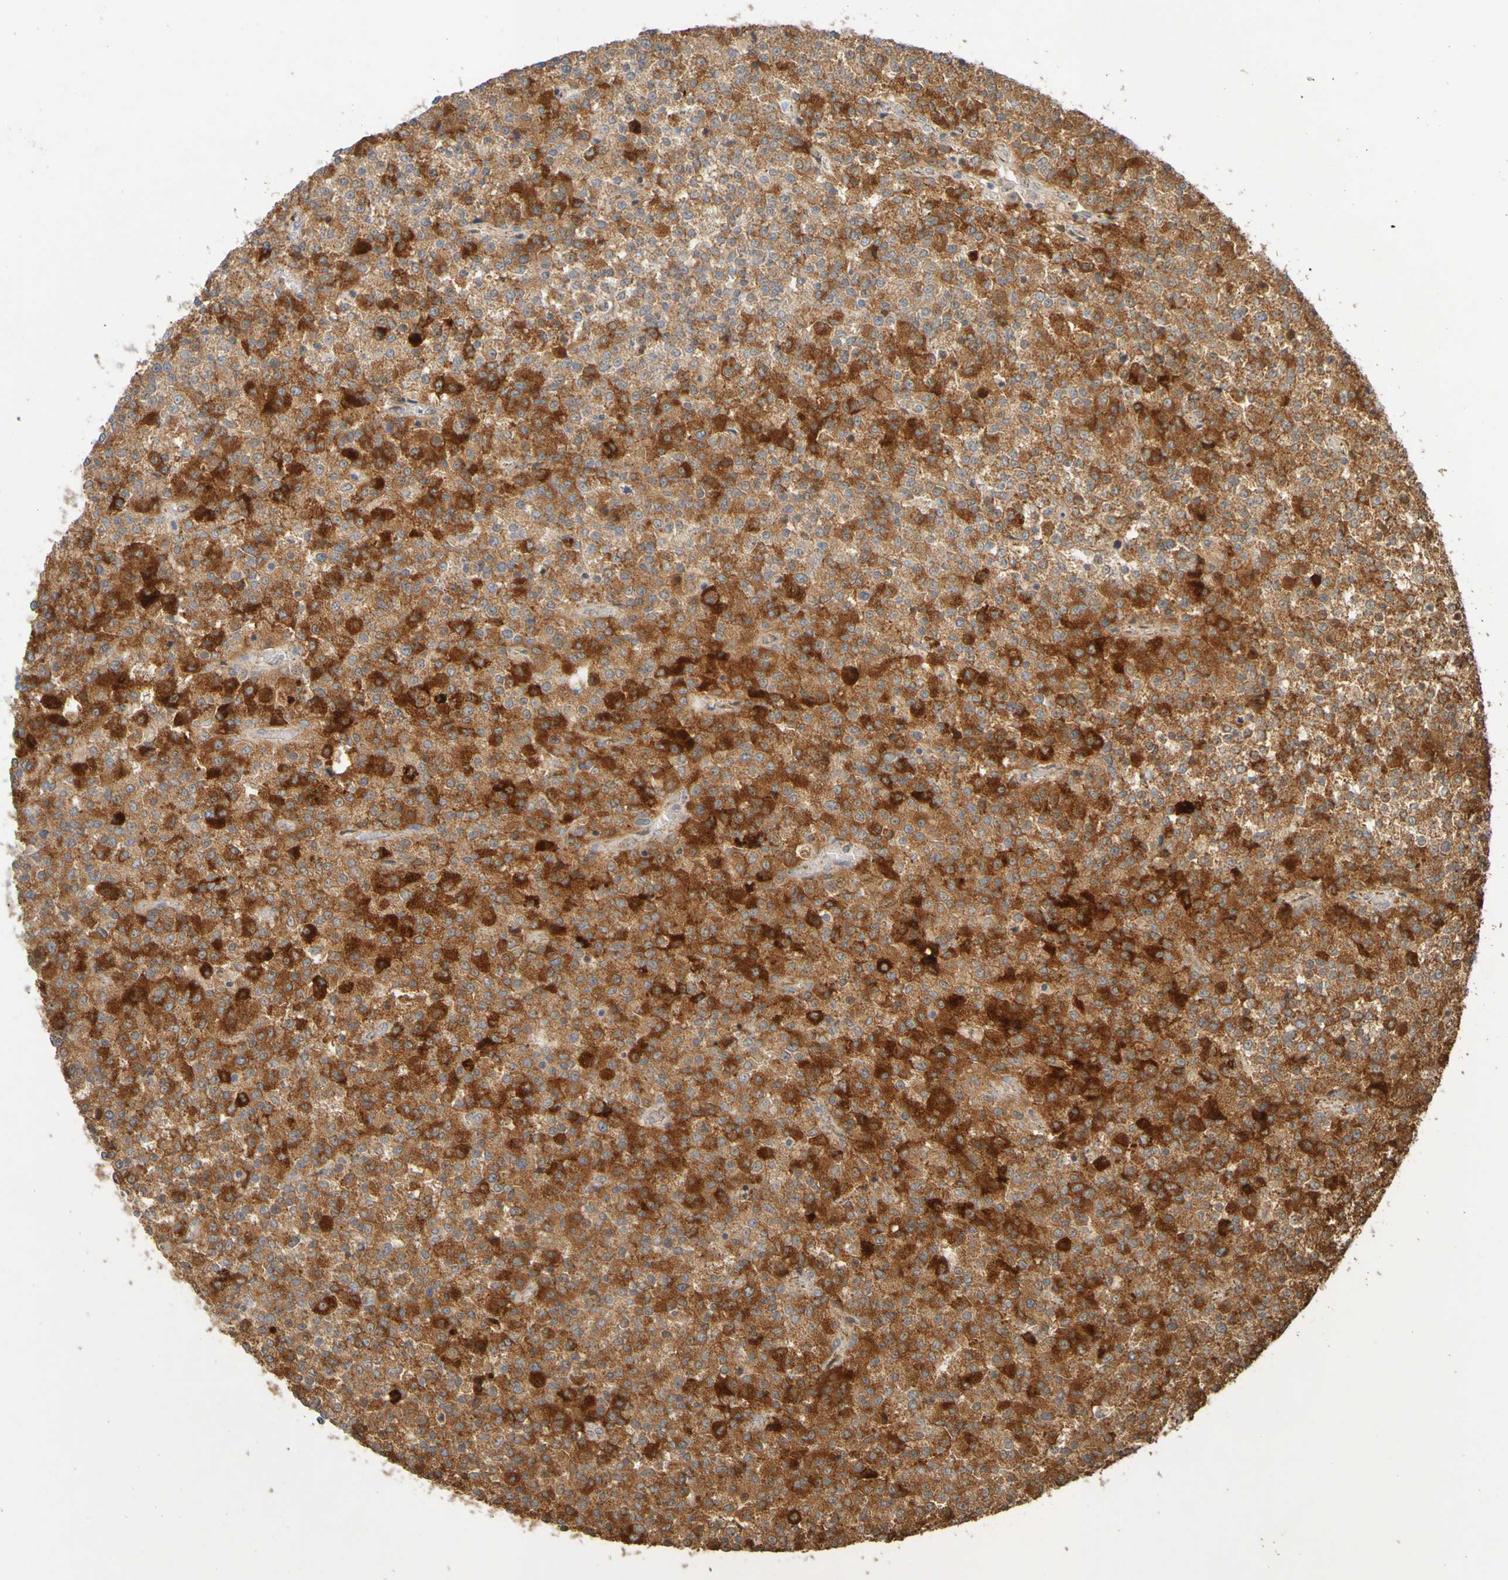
{"staining": {"intensity": "strong", "quantity": ">75%", "location": "cytoplasmic/membranous"}, "tissue": "testis cancer", "cell_type": "Tumor cells", "image_type": "cancer", "snomed": [{"axis": "morphology", "description": "Seminoma, NOS"}, {"axis": "topography", "description": "Testis"}], "caption": "This image displays IHC staining of human seminoma (testis), with high strong cytoplasmic/membranous staining in about >75% of tumor cells.", "gene": "TMBIM1", "patient": {"sex": "male", "age": 59}}